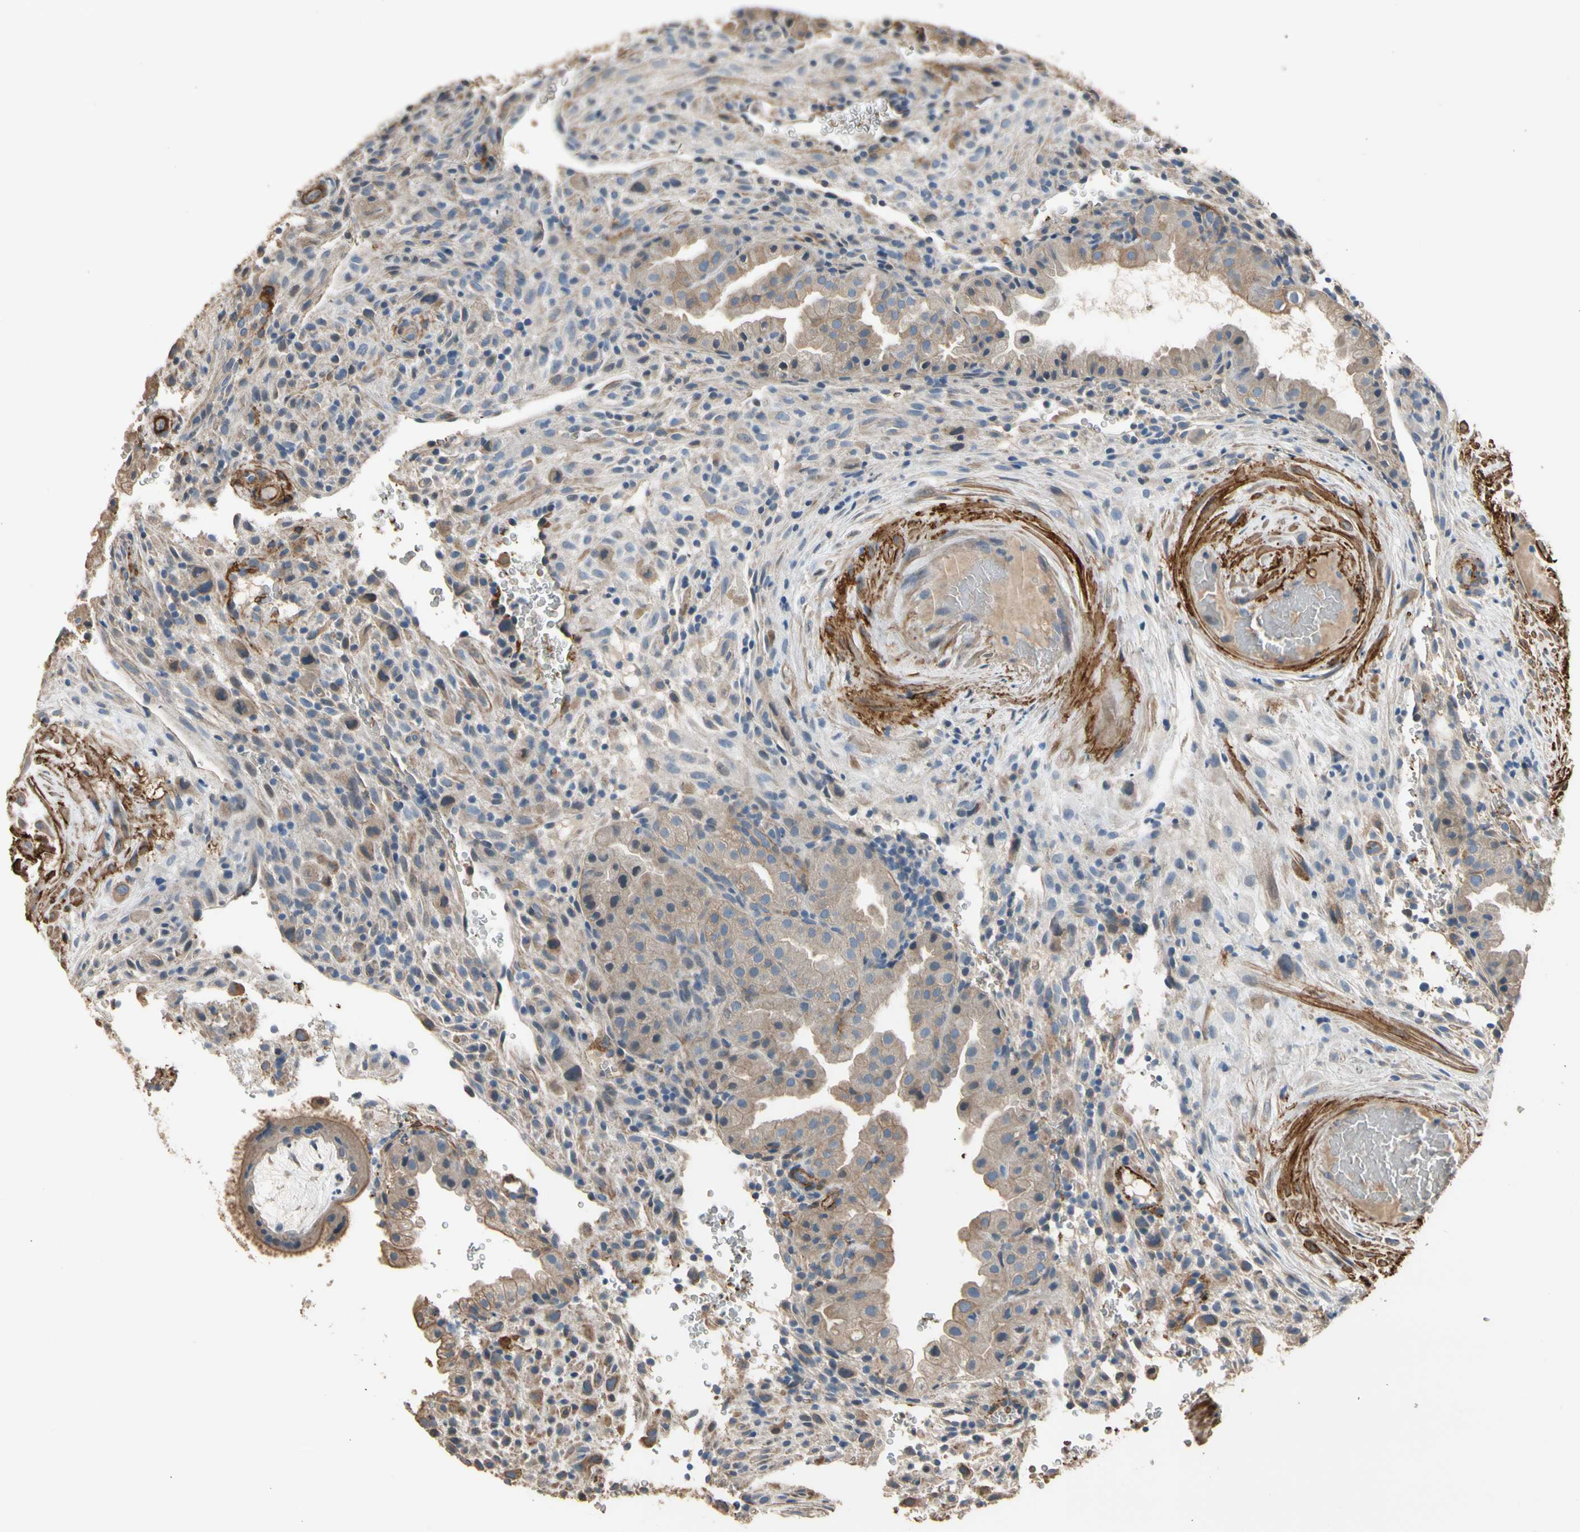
{"staining": {"intensity": "weak", "quantity": ">75%", "location": "cytoplasmic/membranous"}, "tissue": "placenta", "cell_type": "Decidual cells", "image_type": "normal", "snomed": [{"axis": "morphology", "description": "Normal tissue, NOS"}, {"axis": "topography", "description": "Placenta"}], "caption": "Protein staining by immunohistochemistry displays weak cytoplasmic/membranous staining in approximately >75% of decidual cells in normal placenta.", "gene": "SUSD2", "patient": {"sex": "female", "age": 19}}